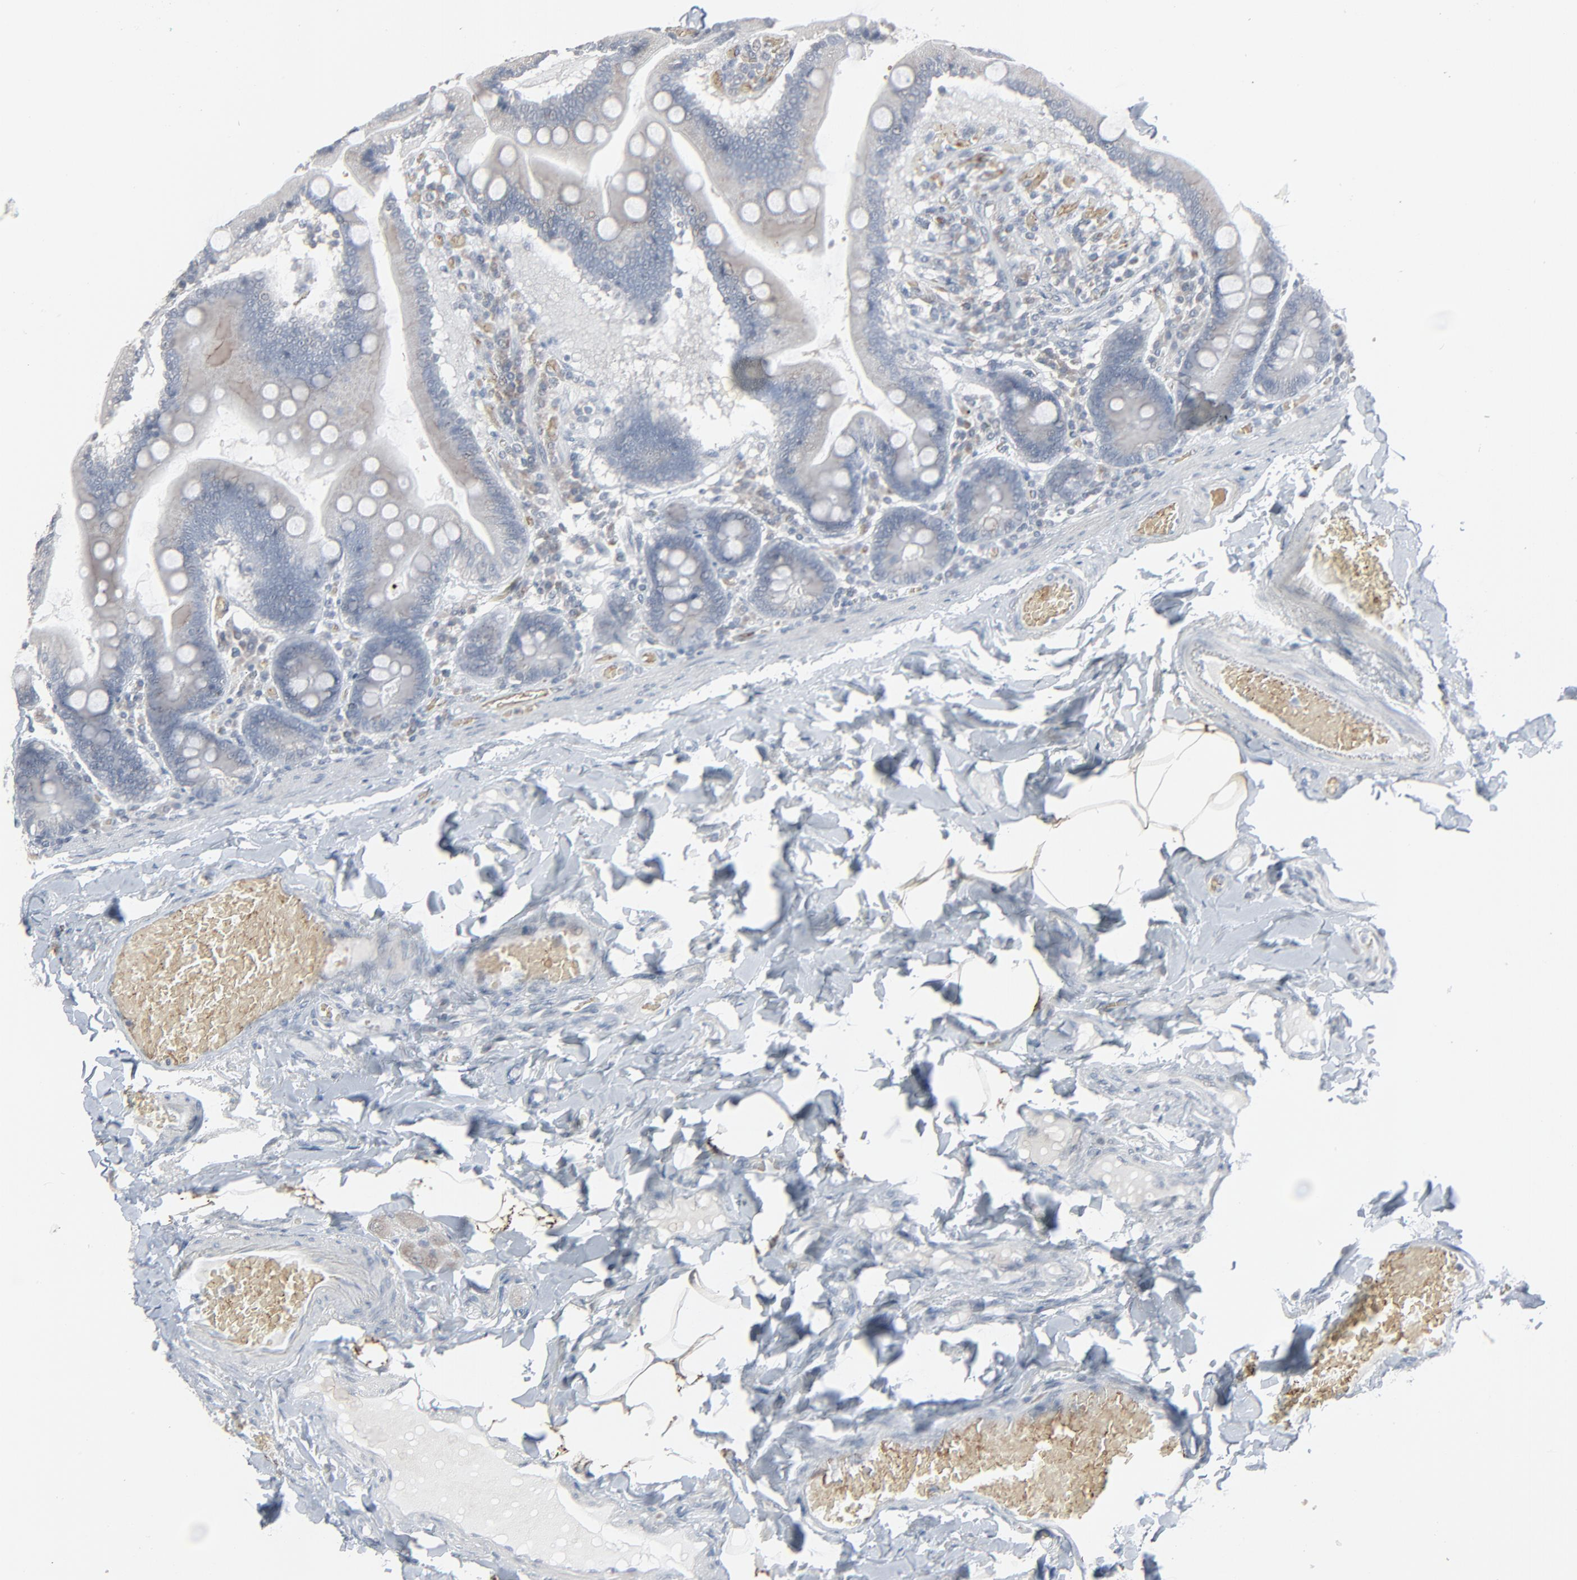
{"staining": {"intensity": "weak", "quantity": "25%-75%", "location": "cytoplasmic/membranous"}, "tissue": "duodenum", "cell_type": "Glandular cells", "image_type": "normal", "snomed": [{"axis": "morphology", "description": "Normal tissue, NOS"}, {"axis": "topography", "description": "Duodenum"}], "caption": "Immunohistochemical staining of unremarkable human duodenum exhibits weak cytoplasmic/membranous protein staining in approximately 25%-75% of glandular cells.", "gene": "SAGE1", "patient": {"sex": "male", "age": 66}}